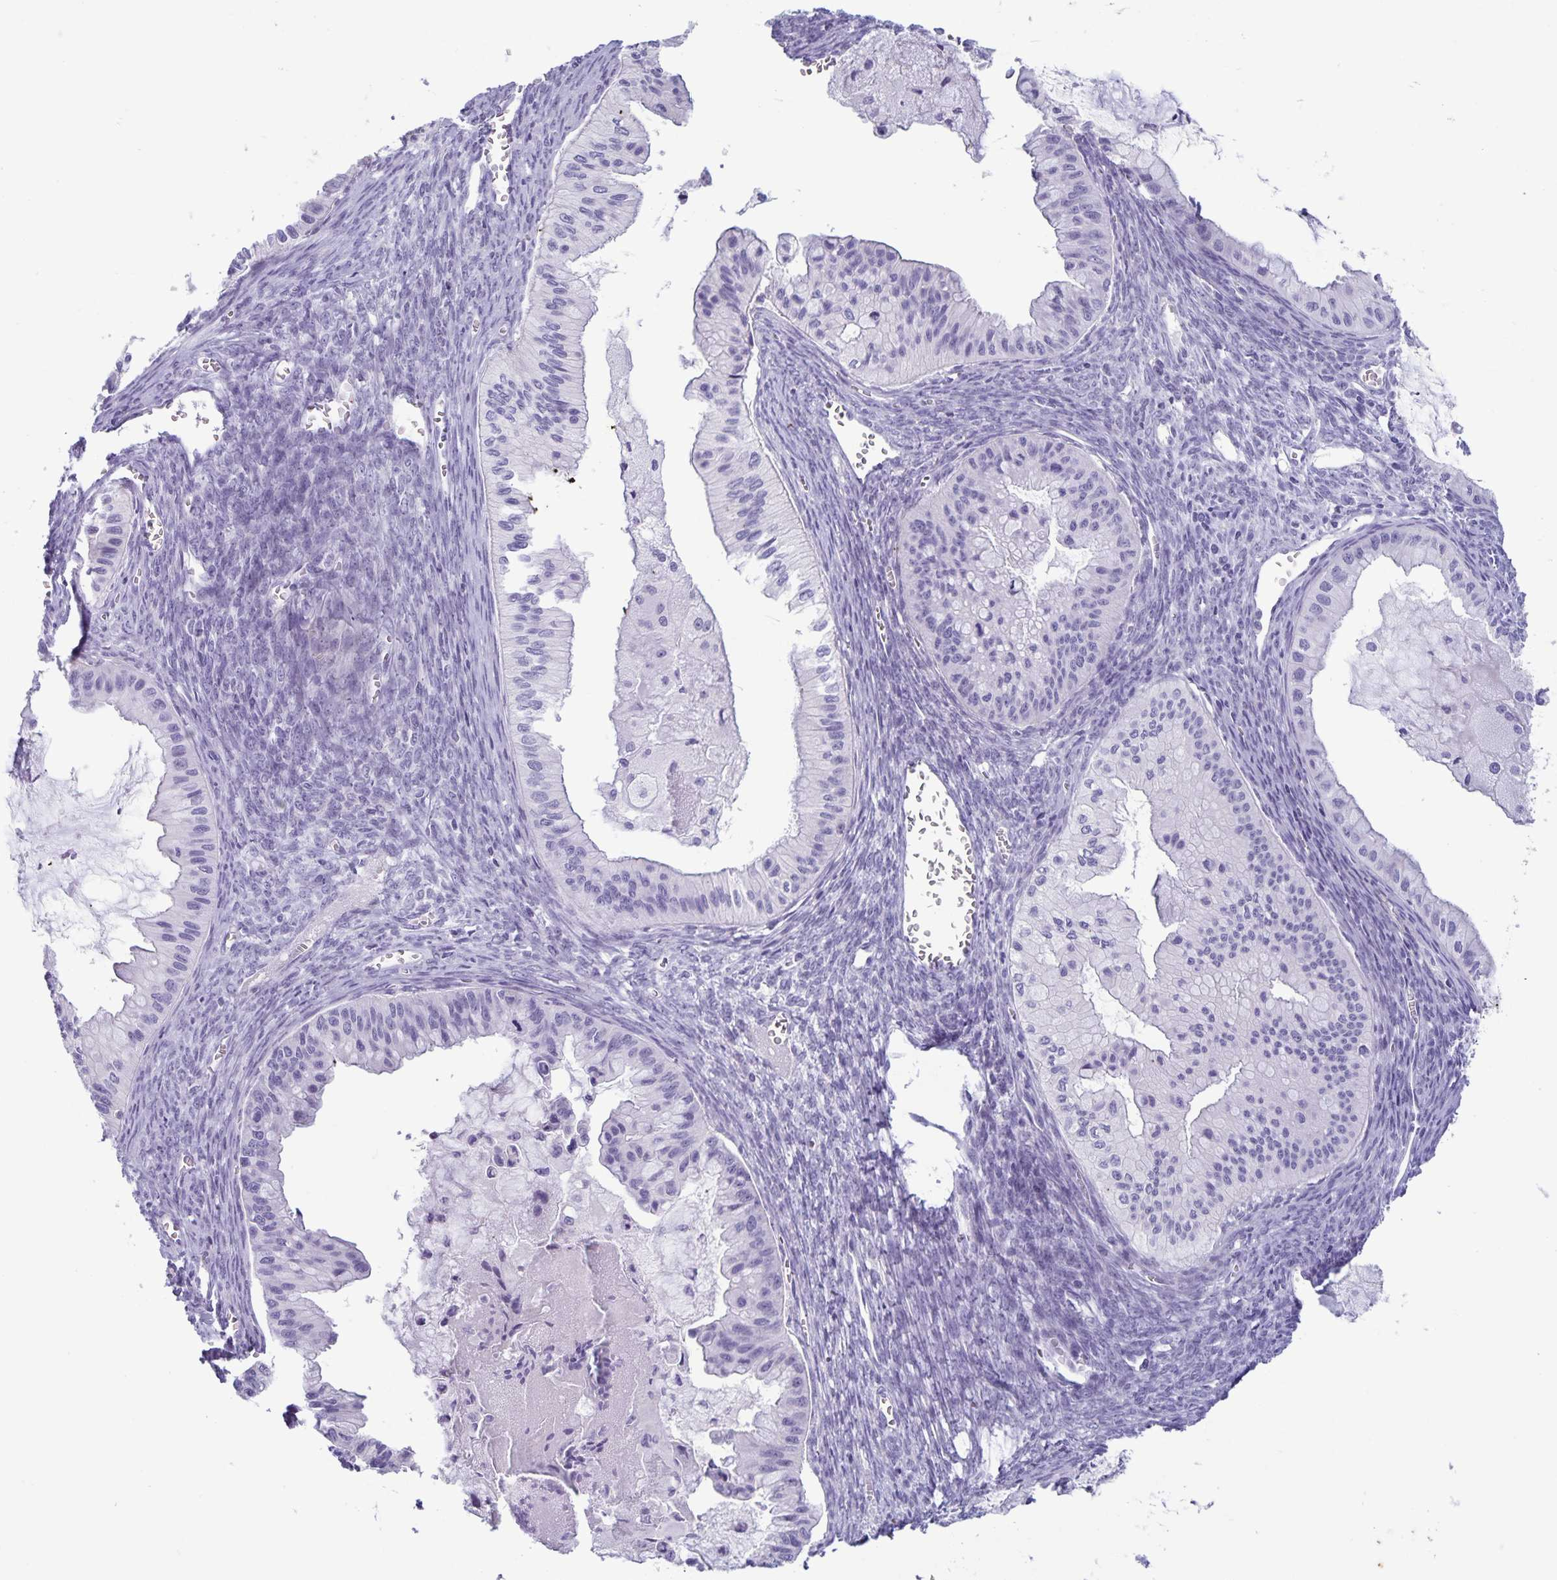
{"staining": {"intensity": "negative", "quantity": "none", "location": "none"}, "tissue": "ovarian cancer", "cell_type": "Tumor cells", "image_type": "cancer", "snomed": [{"axis": "morphology", "description": "Cystadenocarcinoma, mucinous, NOS"}, {"axis": "topography", "description": "Ovary"}], "caption": "This is a photomicrograph of immunohistochemistry staining of ovarian cancer (mucinous cystadenocarcinoma), which shows no expression in tumor cells.", "gene": "IBTK", "patient": {"sex": "female", "age": 72}}